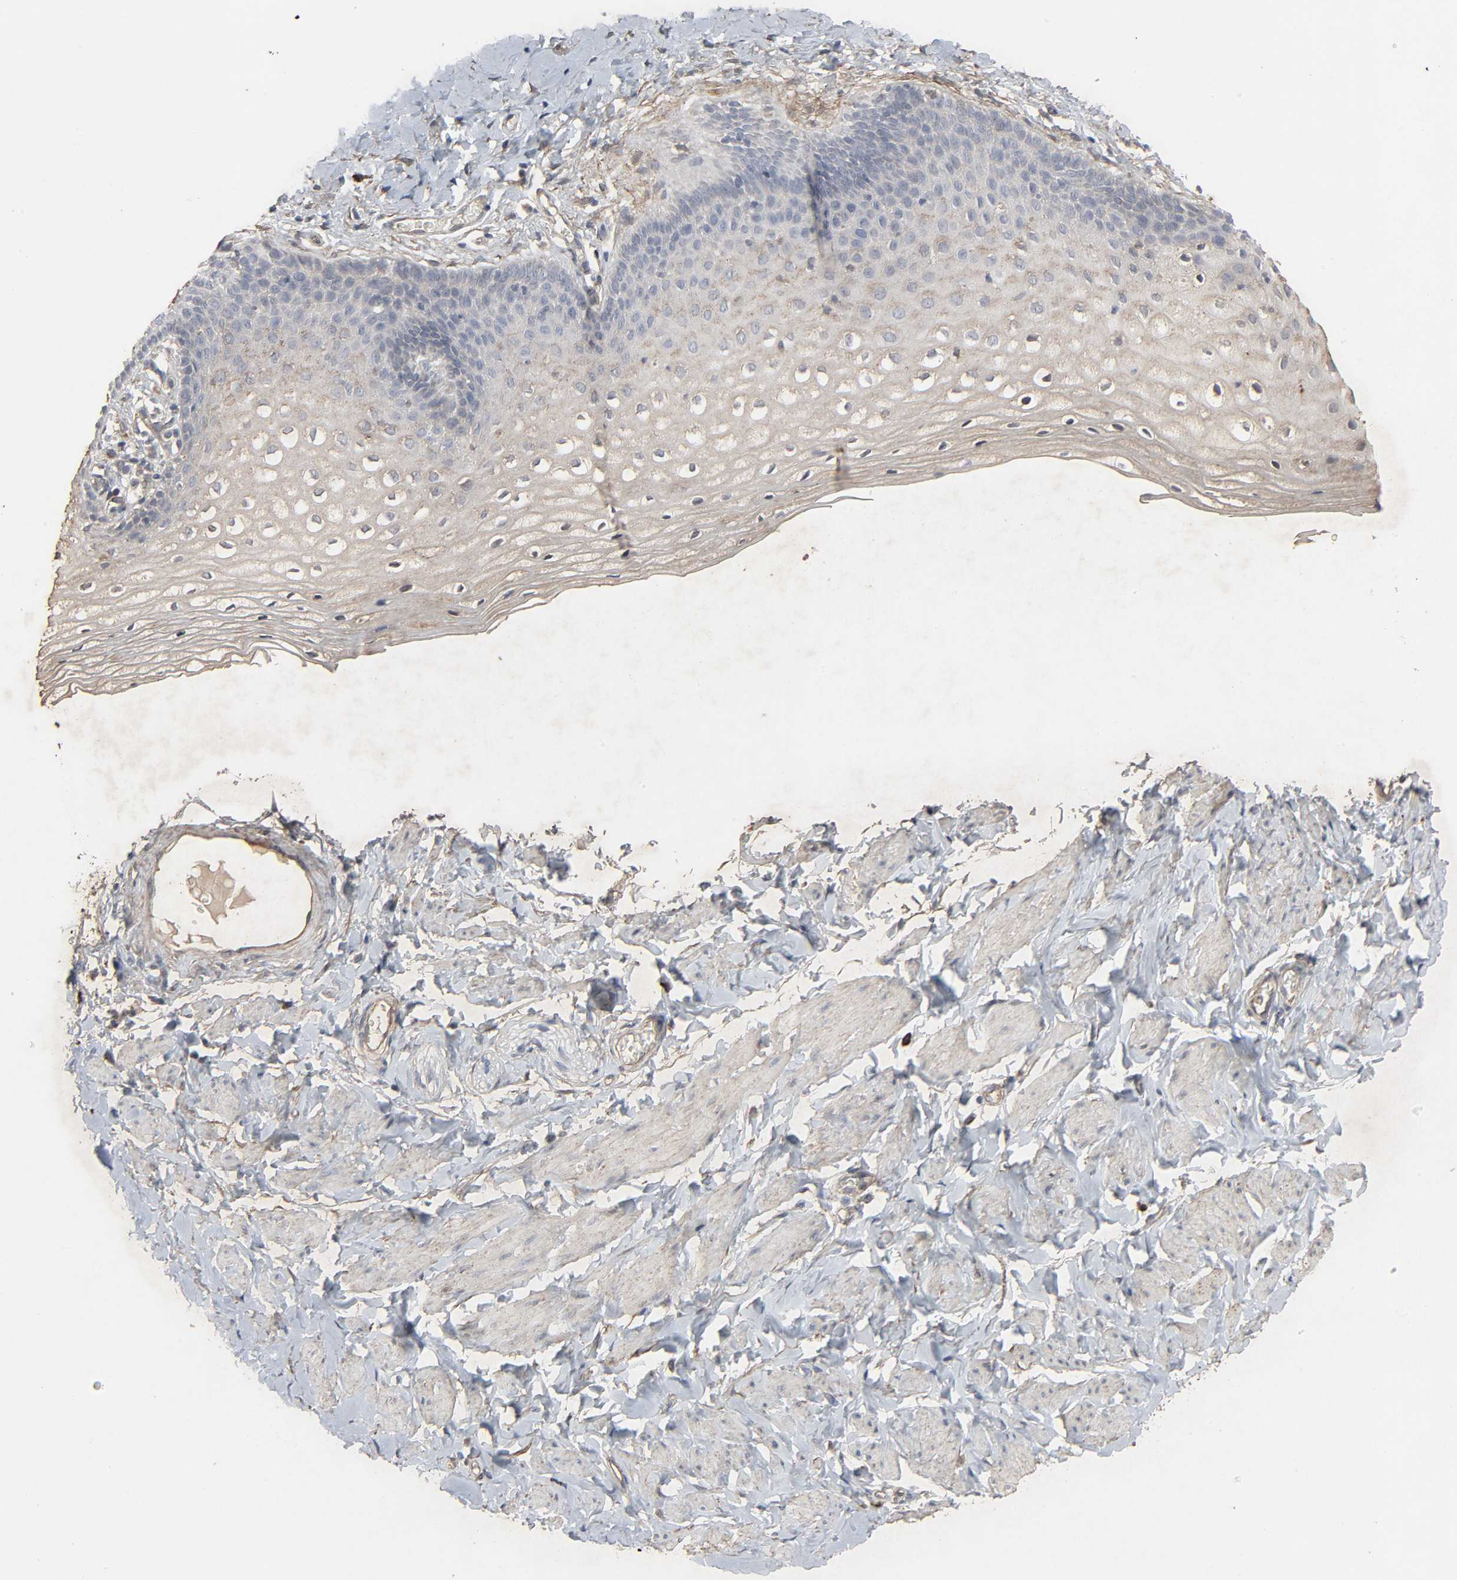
{"staining": {"intensity": "weak", "quantity": "25%-75%", "location": "cytoplasmic/membranous"}, "tissue": "vagina", "cell_type": "Squamous epithelial cells", "image_type": "normal", "snomed": [{"axis": "morphology", "description": "Normal tissue, NOS"}, {"axis": "topography", "description": "Vagina"}], "caption": "High-power microscopy captured an IHC histopathology image of normal vagina, revealing weak cytoplasmic/membranous positivity in about 25%-75% of squamous epithelial cells. (DAB IHC, brown staining for protein, blue staining for nuclei).", "gene": "ADCY4", "patient": {"sex": "female", "age": 55}}